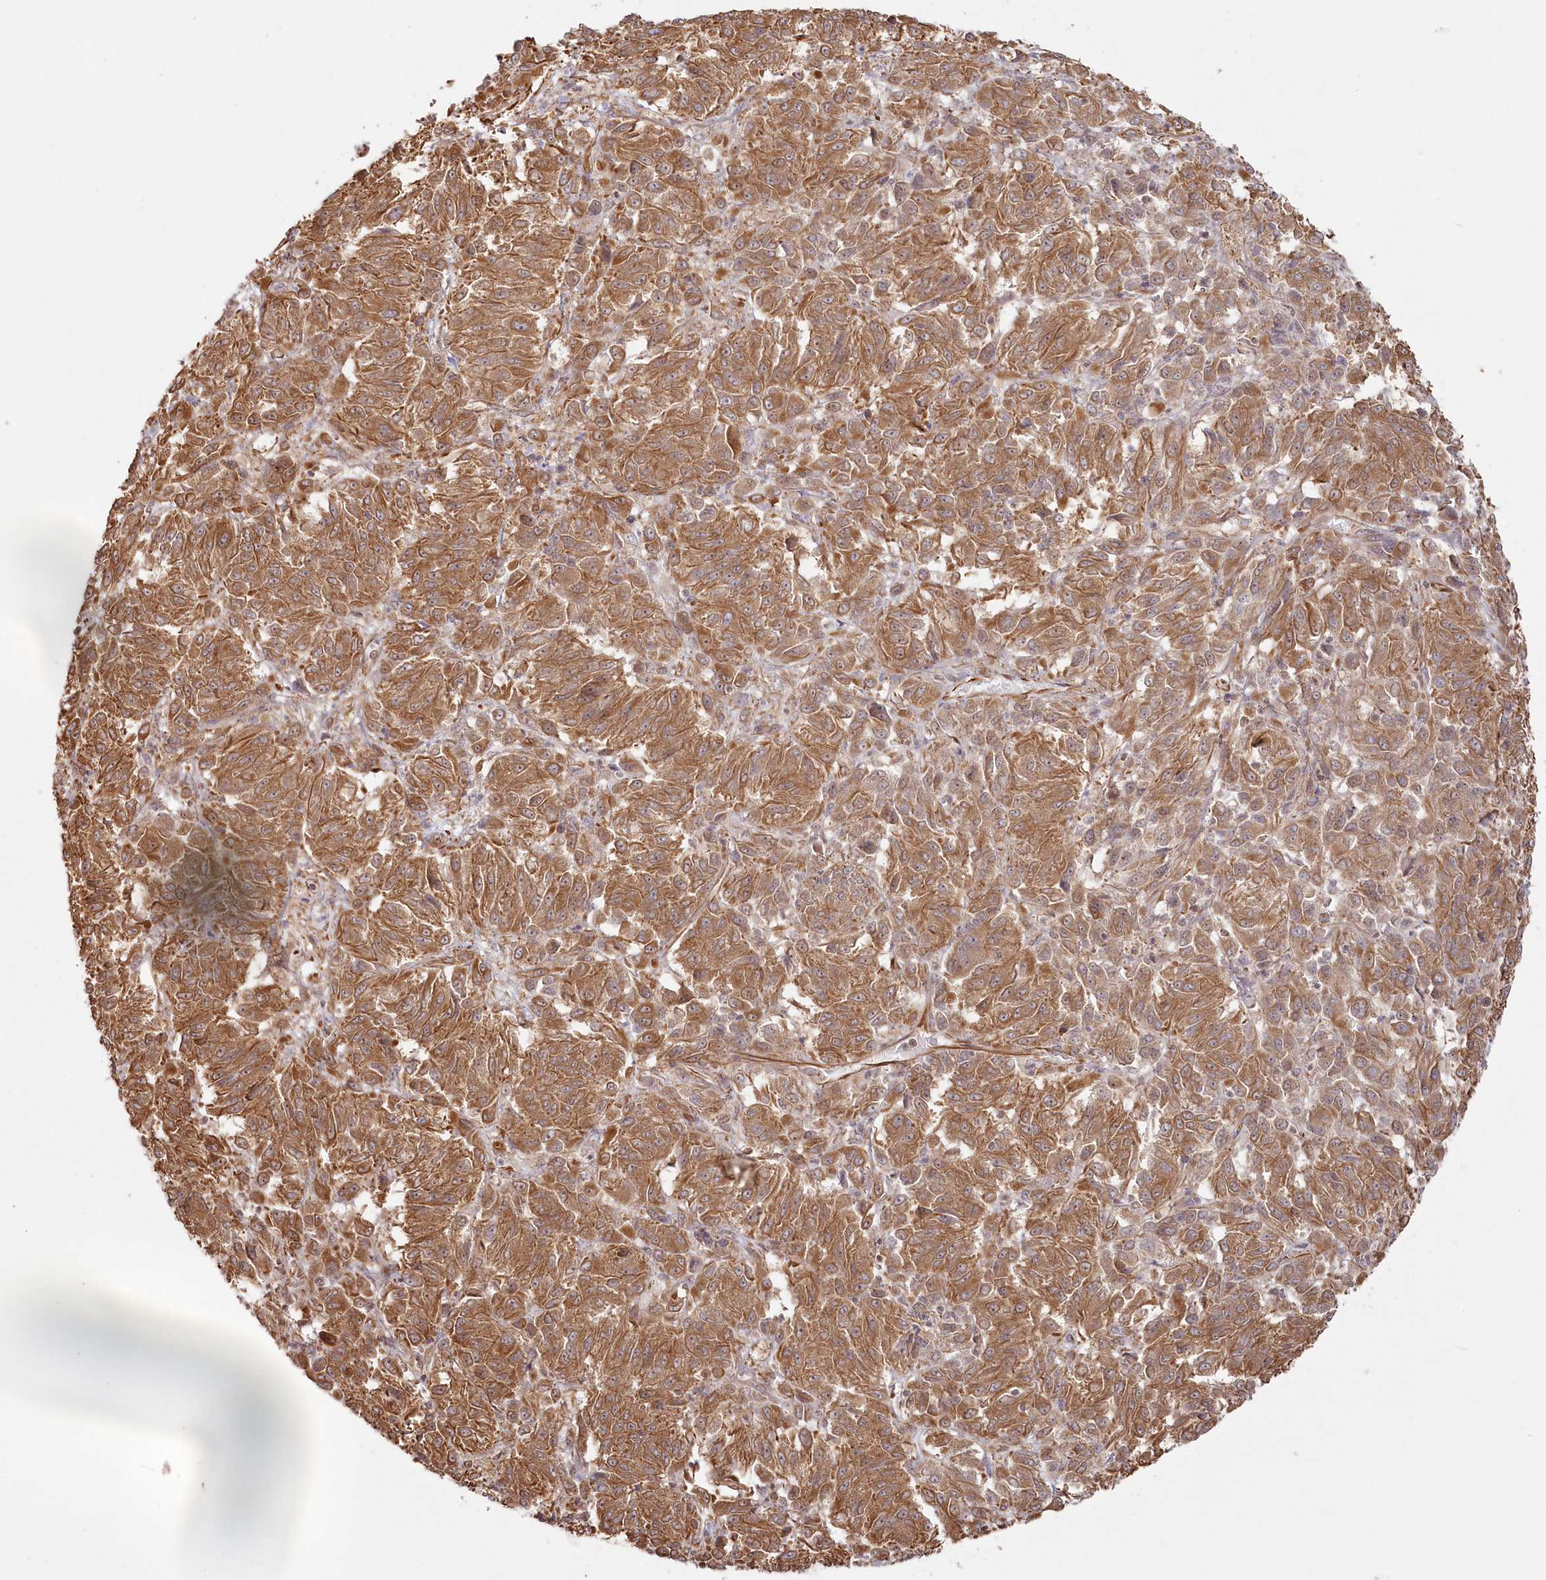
{"staining": {"intensity": "moderate", "quantity": ">75%", "location": "cytoplasmic/membranous"}, "tissue": "melanoma", "cell_type": "Tumor cells", "image_type": "cancer", "snomed": [{"axis": "morphology", "description": "Malignant melanoma, Metastatic site"}, {"axis": "topography", "description": "Lung"}], "caption": "Immunohistochemistry micrograph of neoplastic tissue: malignant melanoma (metastatic site) stained using IHC reveals medium levels of moderate protein expression localized specifically in the cytoplasmic/membranous of tumor cells, appearing as a cytoplasmic/membranous brown color.", "gene": "TTC1", "patient": {"sex": "male", "age": 64}}